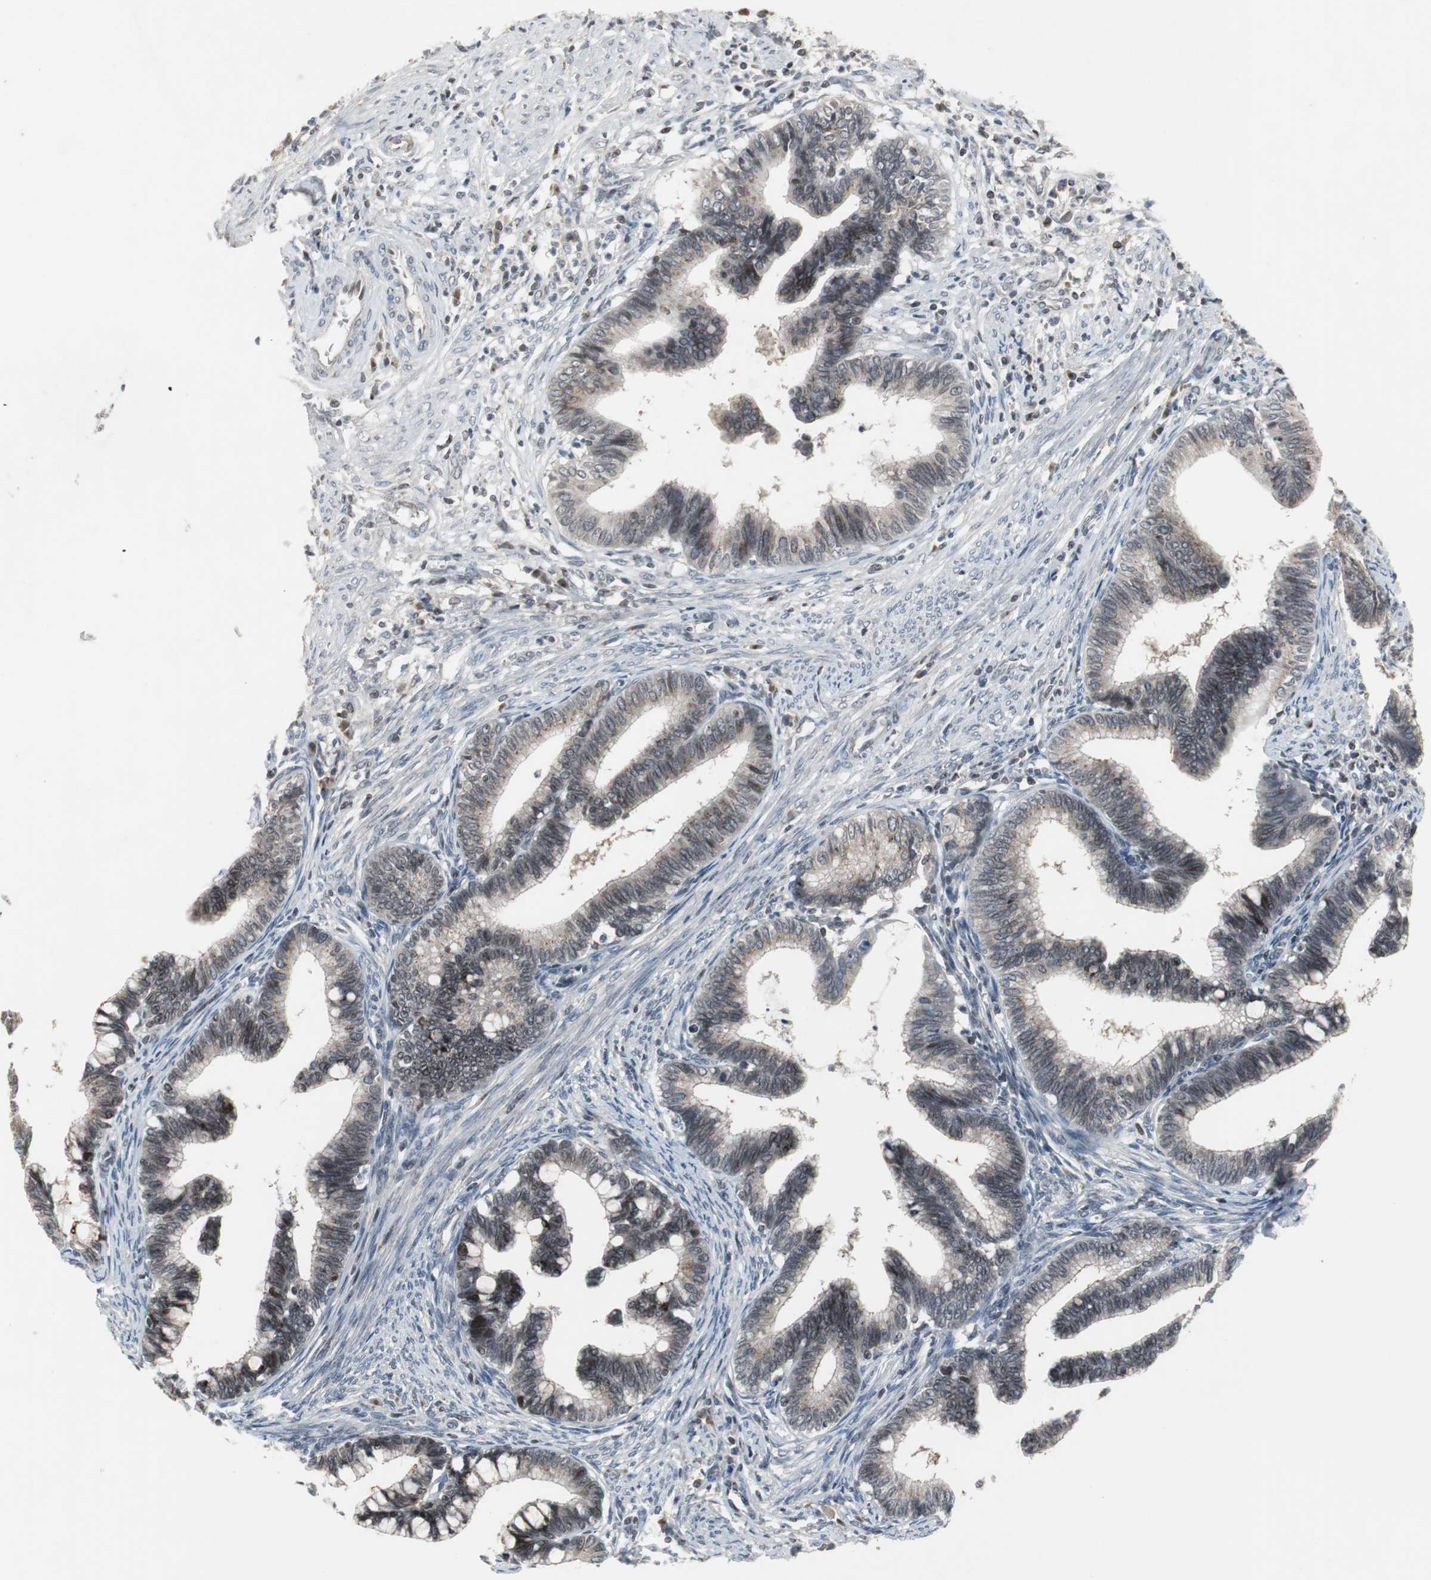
{"staining": {"intensity": "weak", "quantity": "25%-75%", "location": "cytoplasmic/membranous,nuclear"}, "tissue": "cervical cancer", "cell_type": "Tumor cells", "image_type": "cancer", "snomed": [{"axis": "morphology", "description": "Adenocarcinoma, NOS"}, {"axis": "topography", "description": "Cervix"}], "caption": "Weak cytoplasmic/membranous and nuclear protein positivity is appreciated in approximately 25%-75% of tumor cells in cervical adenocarcinoma.", "gene": "ZNF396", "patient": {"sex": "female", "age": 36}}